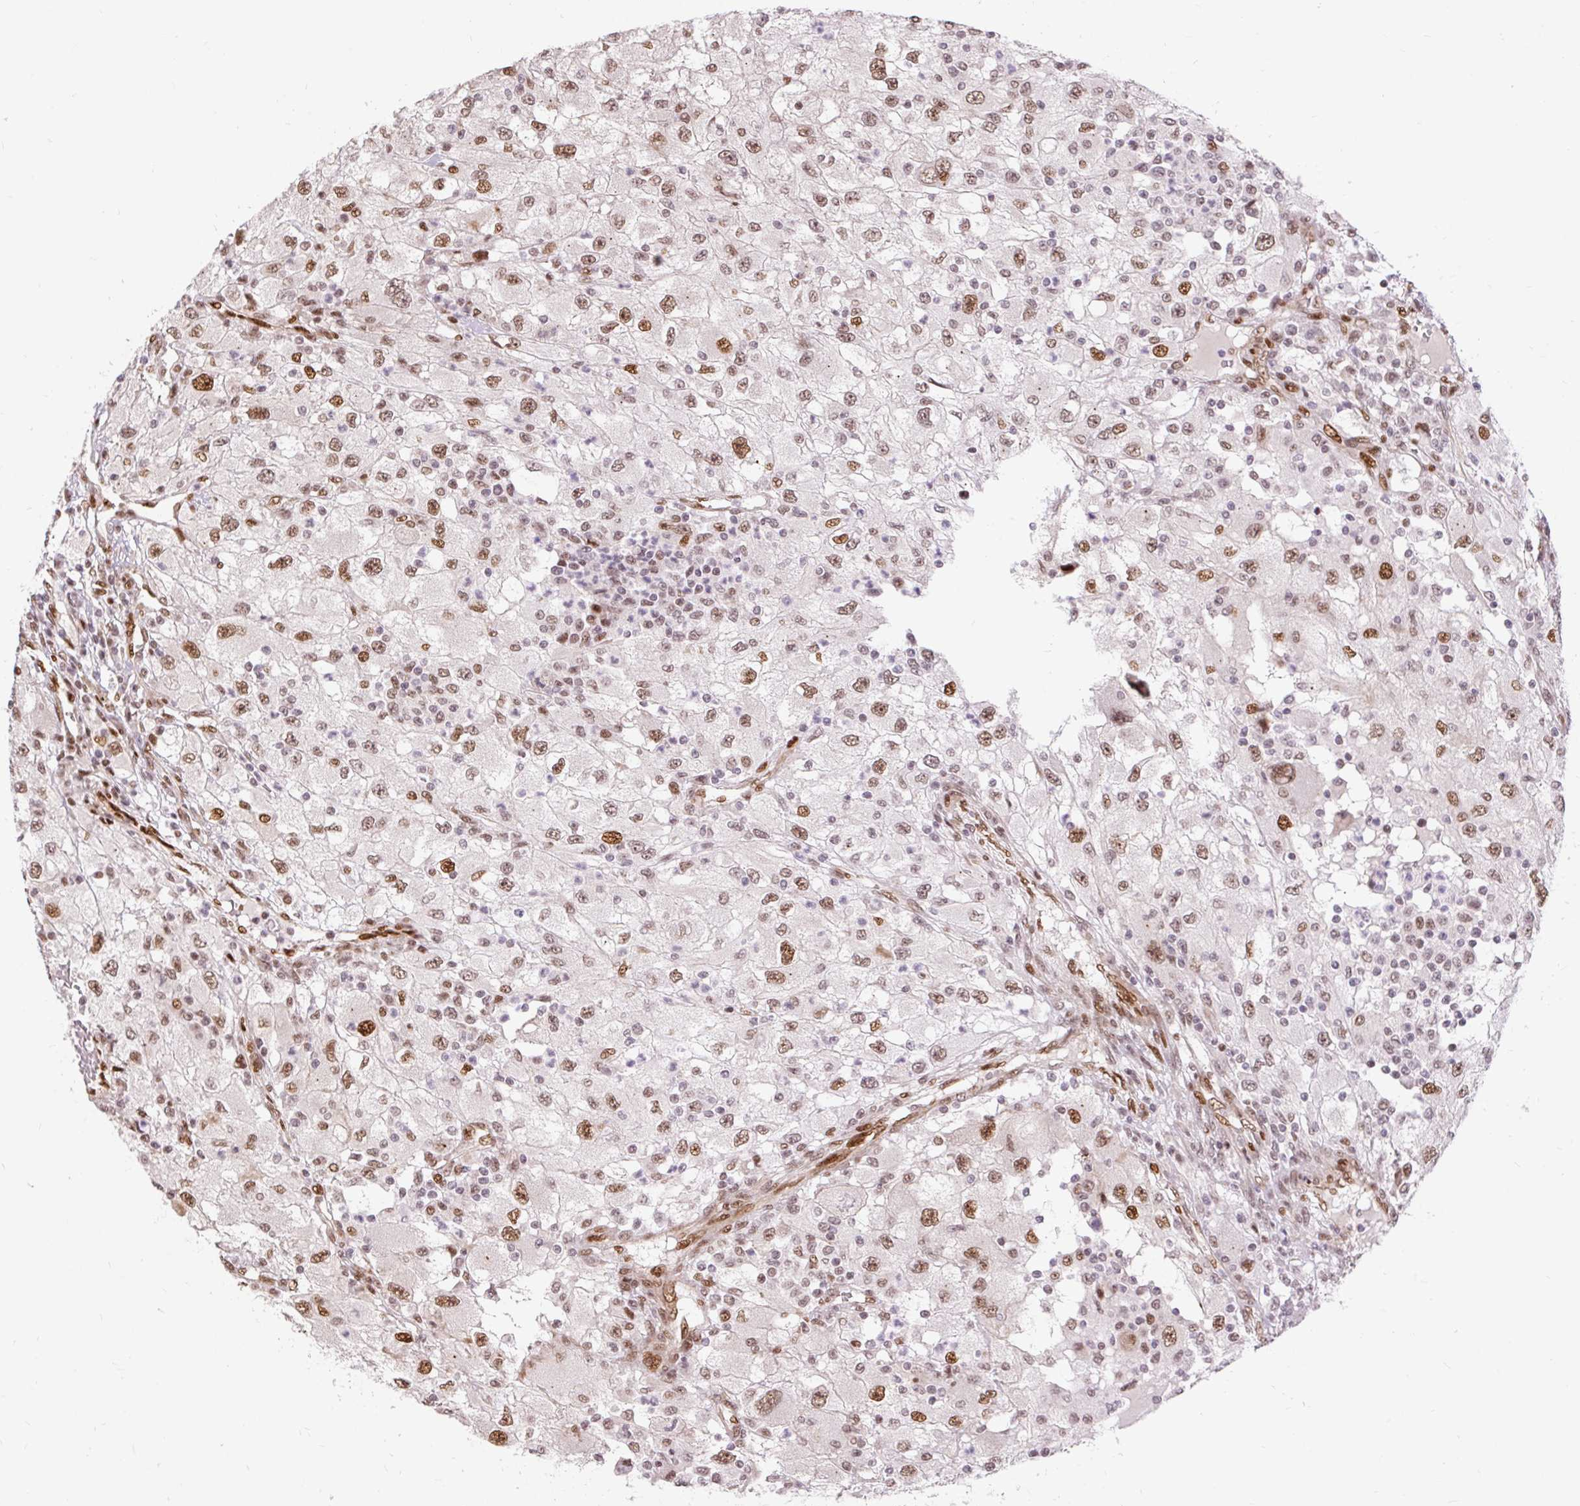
{"staining": {"intensity": "moderate", "quantity": ">75%", "location": "nuclear"}, "tissue": "renal cancer", "cell_type": "Tumor cells", "image_type": "cancer", "snomed": [{"axis": "morphology", "description": "Adenocarcinoma, NOS"}, {"axis": "topography", "description": "Kidney"}], "caption": "The image displays immunohistochemical staining of renal cancer (adenocarcinoma). There is moderate nuclear expression is appreciated in approximately >75% of tumor cells.", "gene": "MECOM", "patient": {"sex": "female", "age": 67}}